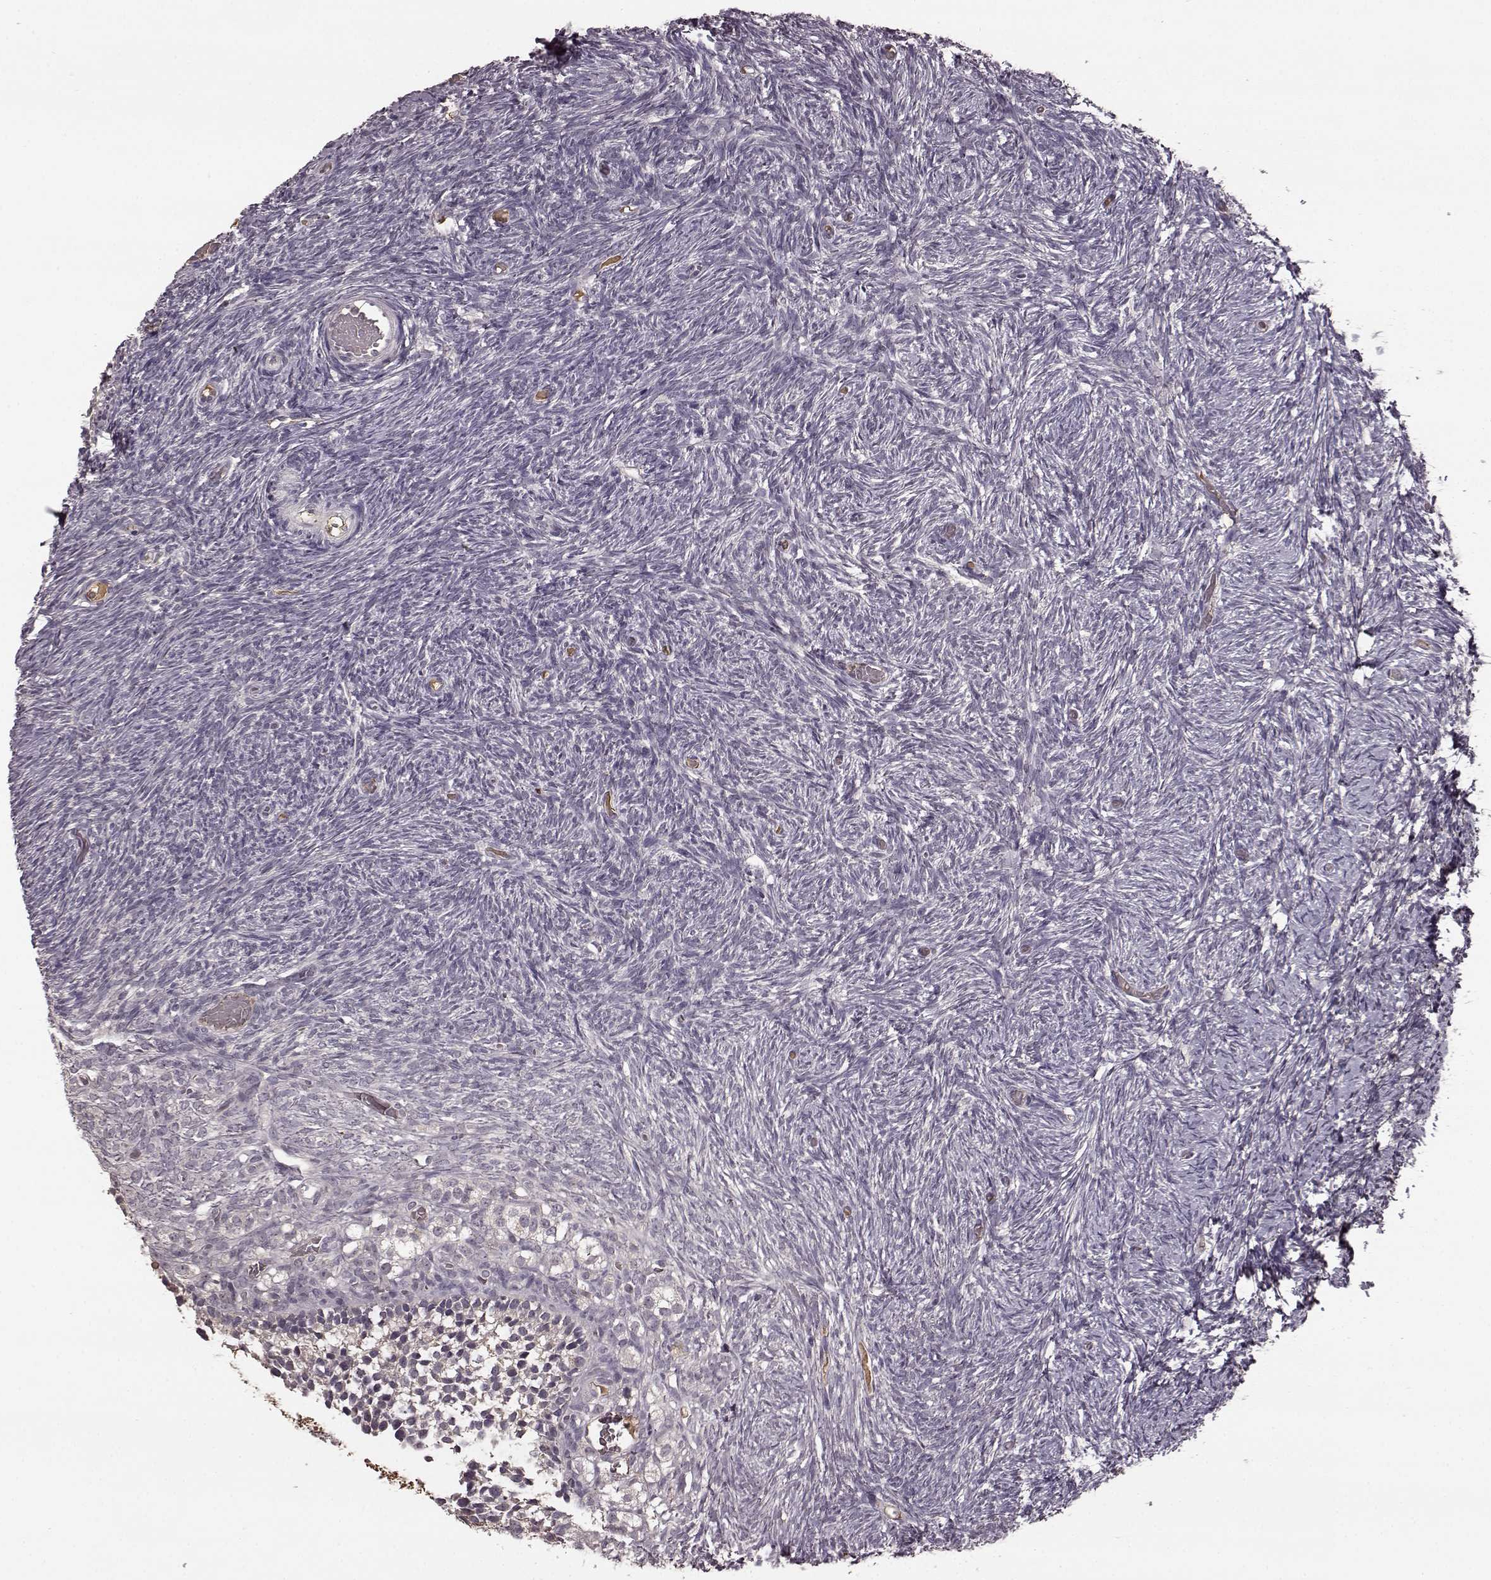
{"staining": {"intensity": "negative", "quantity": "none", "location": "none"}, "tissue": "ovary", "cell_type": "Follicle cells", "image_type": "normal", "snomed": [{"axis": "morphology", "description": "Normal tissue, NOS"}, {"axis": "topography", "description": "Ovary"}], "caption": "Follicle cells are negative for protein expression in normal human ovary. Nuclei are stained in blue.", "gene": "NRL", "patient": {"sex": "female", "age": 39}}